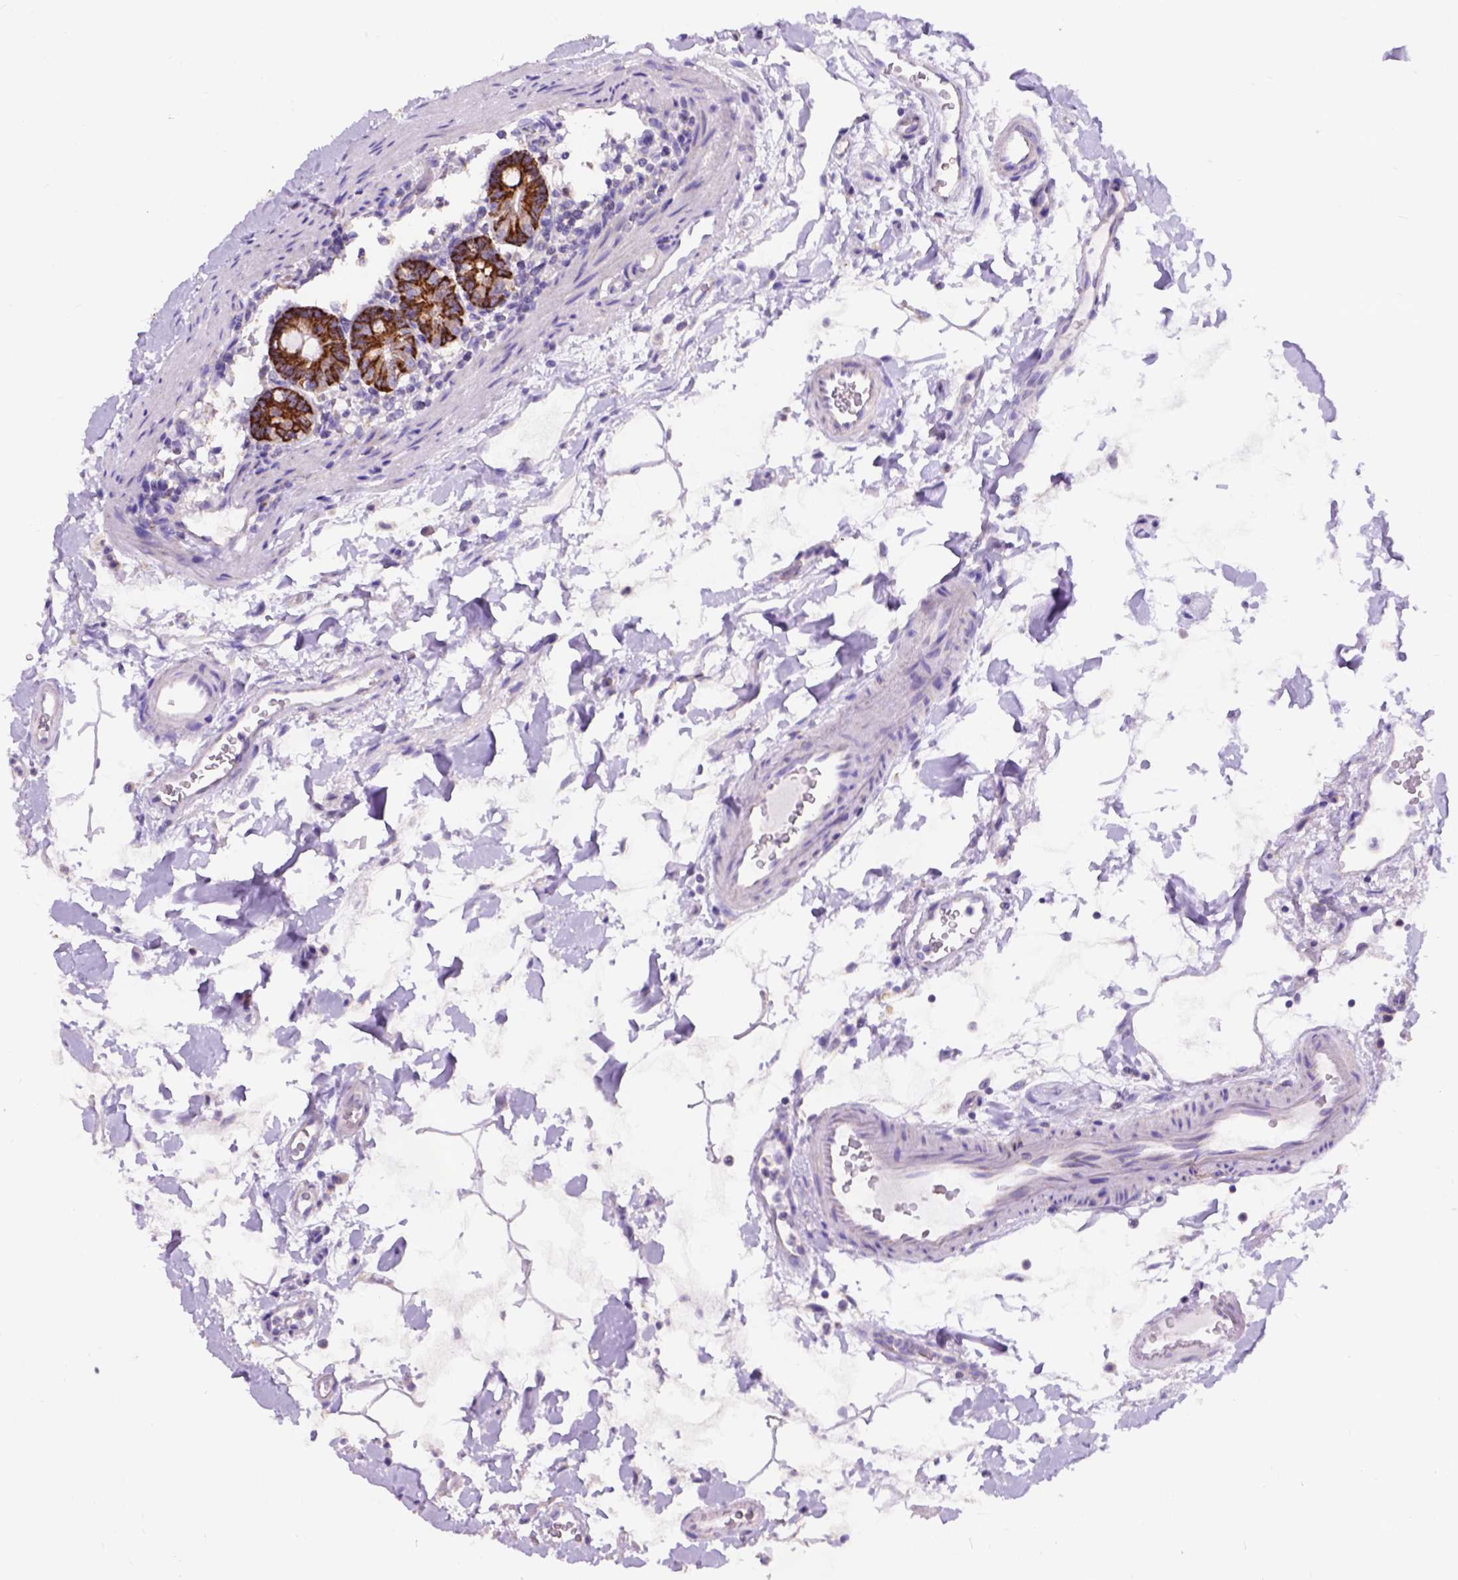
{"staining": {"intensity": "strong", "quantity": ">75%", "location": "cytoplasmic/membranous"}, "tissue": "duodenum", "cell_type": "Glandular cells", "image_type": "normal", "snomed": [{"axis": "morphology", "description": "Normal tissue, NOS"}, {"axis": "topography", "description": "Pancreas"}, {"axis": "topography", "description": "Duodenum"}], "caption": "Protein expression analysis of unremarkable human duodenum reveals strong cytoplasmic/membranous staining in about >75% of glandular cells.", "gene": "L2HGDH", "patient": {"sex": "male", "age": 59}}